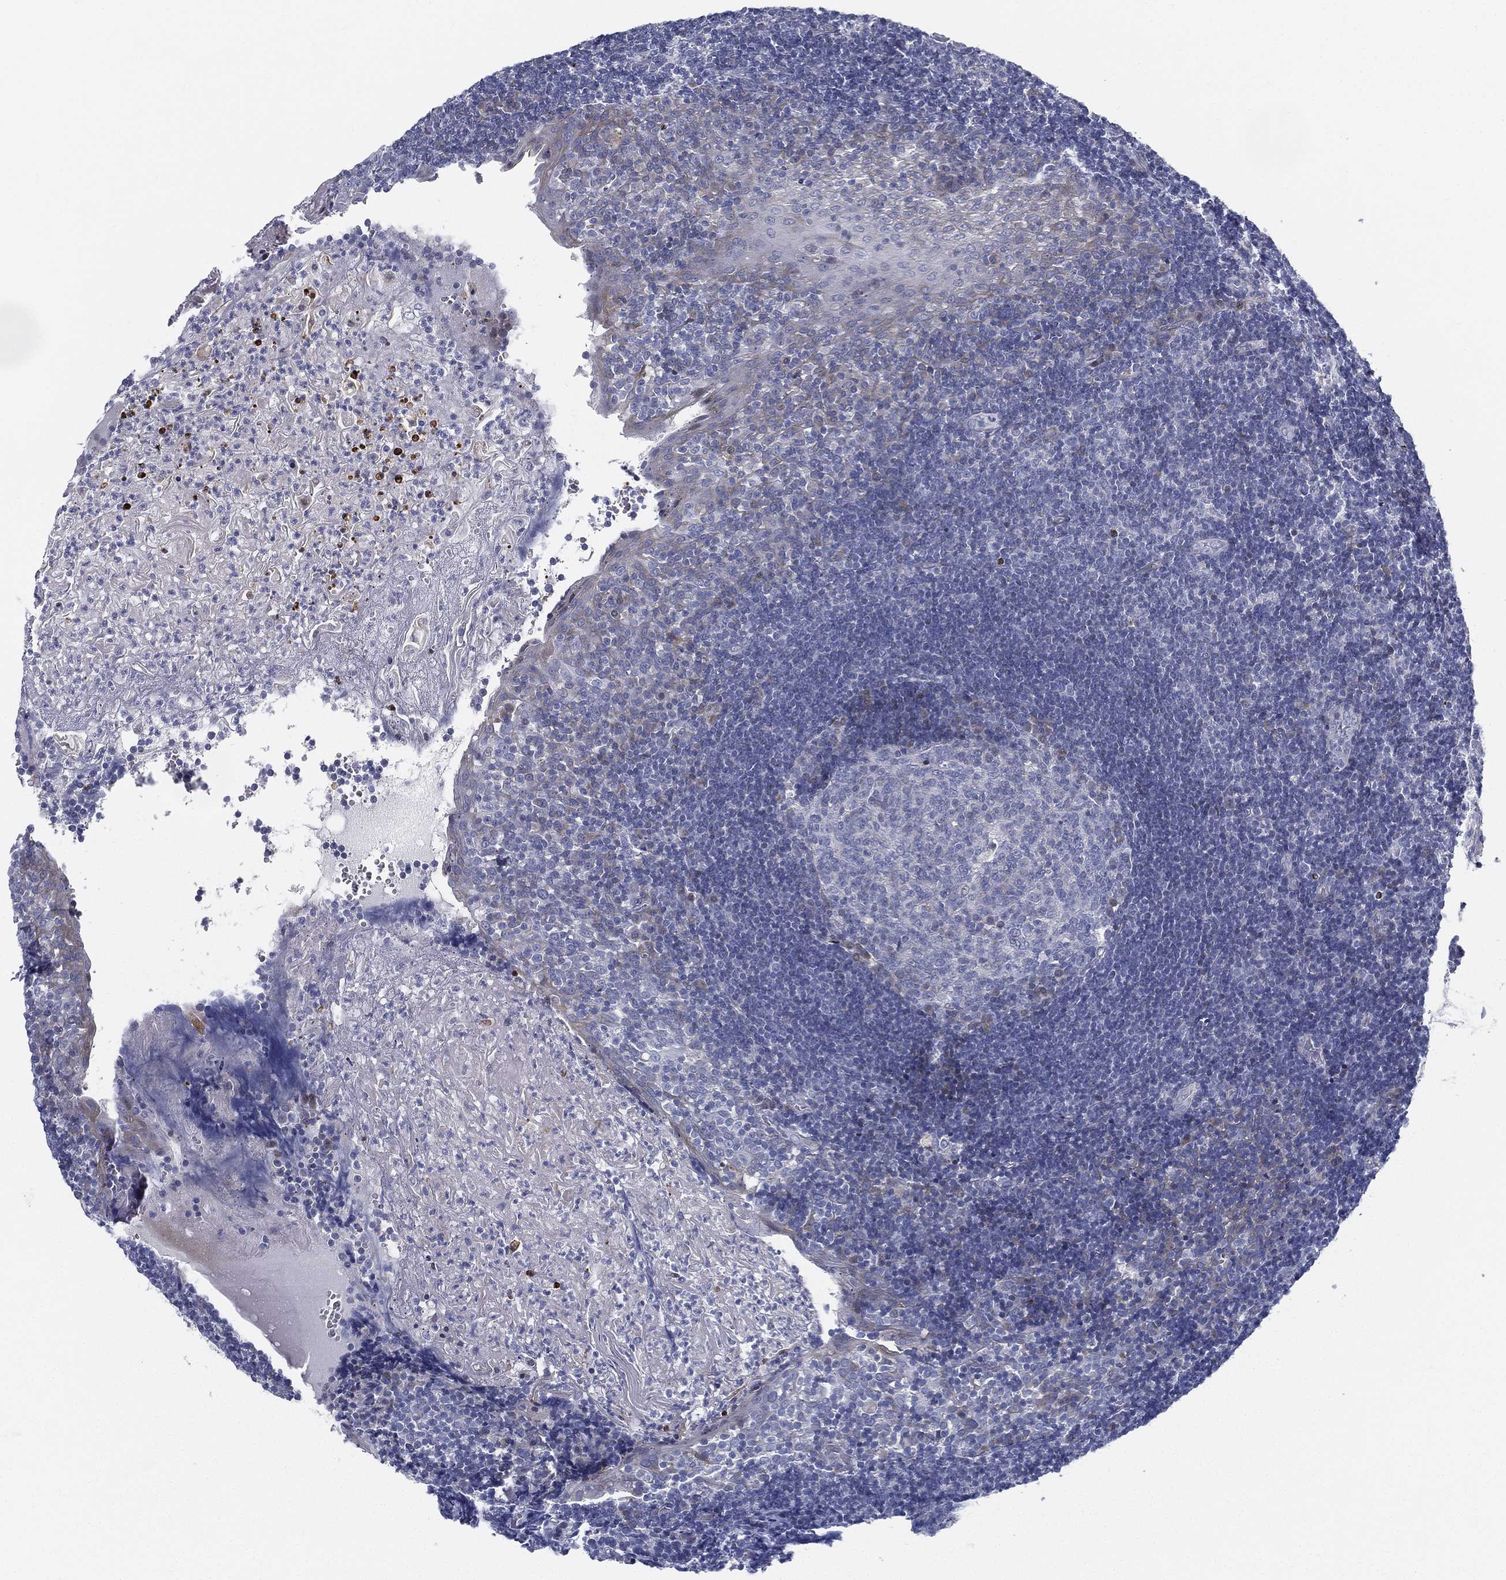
{"staining": {"intensity": "negative", "quantity": "none", "location": "none"}, "tissue": "tonsil", "cell_type": "Germinal center cells", "image_type": "normal", "snomed": [{"axis": "morphology", "description": "Normal tissue, NOS"}, {"axis": "topography", "description": "Tonsil"}], "caption": "Human tonsil stained for a protein using IHC displays no expression in germinal center cells.", "gene": "SPPL2C", "patient": {"sex": "female", "age": 13}}